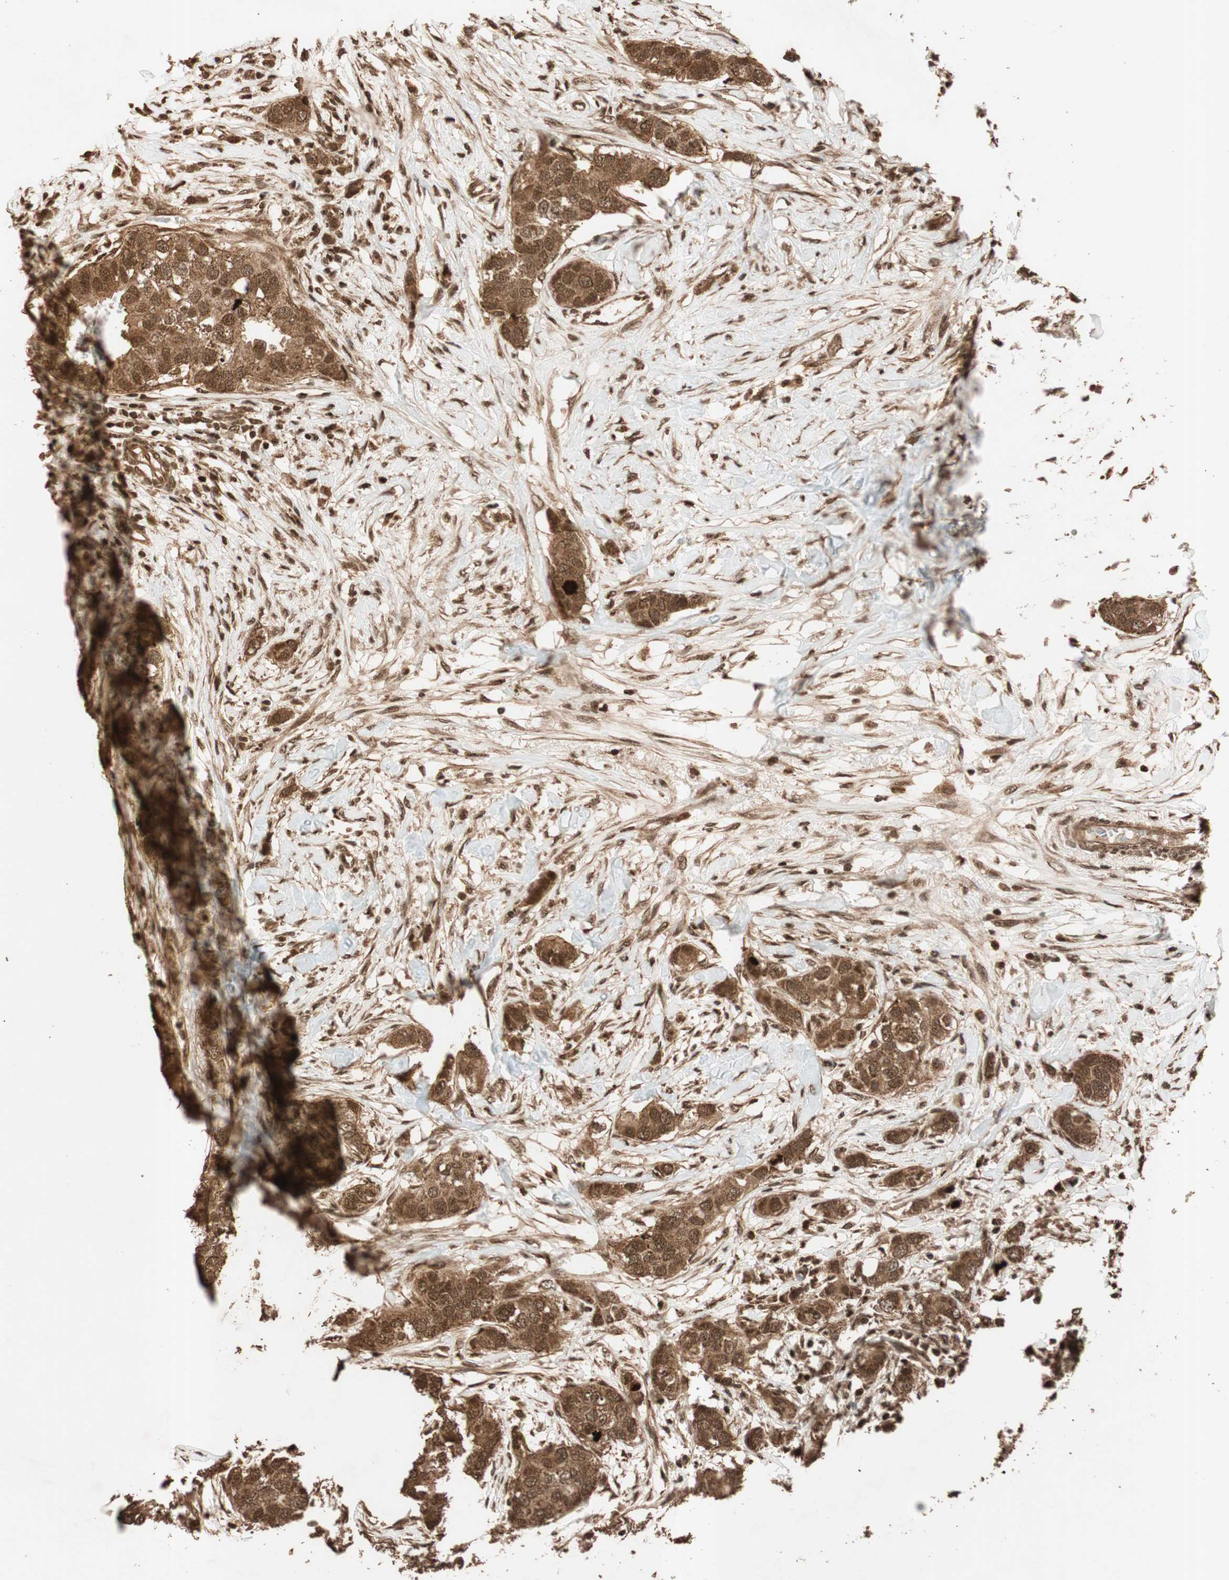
{"staining": {"intensity": "moderate", "quantity": ">75%", "location": "cytoplasmic/membranous,nuclear"}, "tissue": "breast cancer", "cell_type": "Tumor cells", "image_type": "cancer", "snomed": [{"axis": "morphology", "description": "Duct carcinoma"}, {"axis": "topography", "description": "Breast"}], "caption": "A high-resolution histopathology image shows immunohistochemistry (IHC) staining of intraductal carcinoma (breast), which reveals moderate cytoplasmic/membranous and nuclear expression in about >75% of tumor cells. The staining was performed using DAB to visualize the protein expression in brown, while the nuclei were stained in blue with hematoxylin (Magnification: 20x).", "gene": "ALKBH5", "patient": {"sex": "female", "age": 50}}